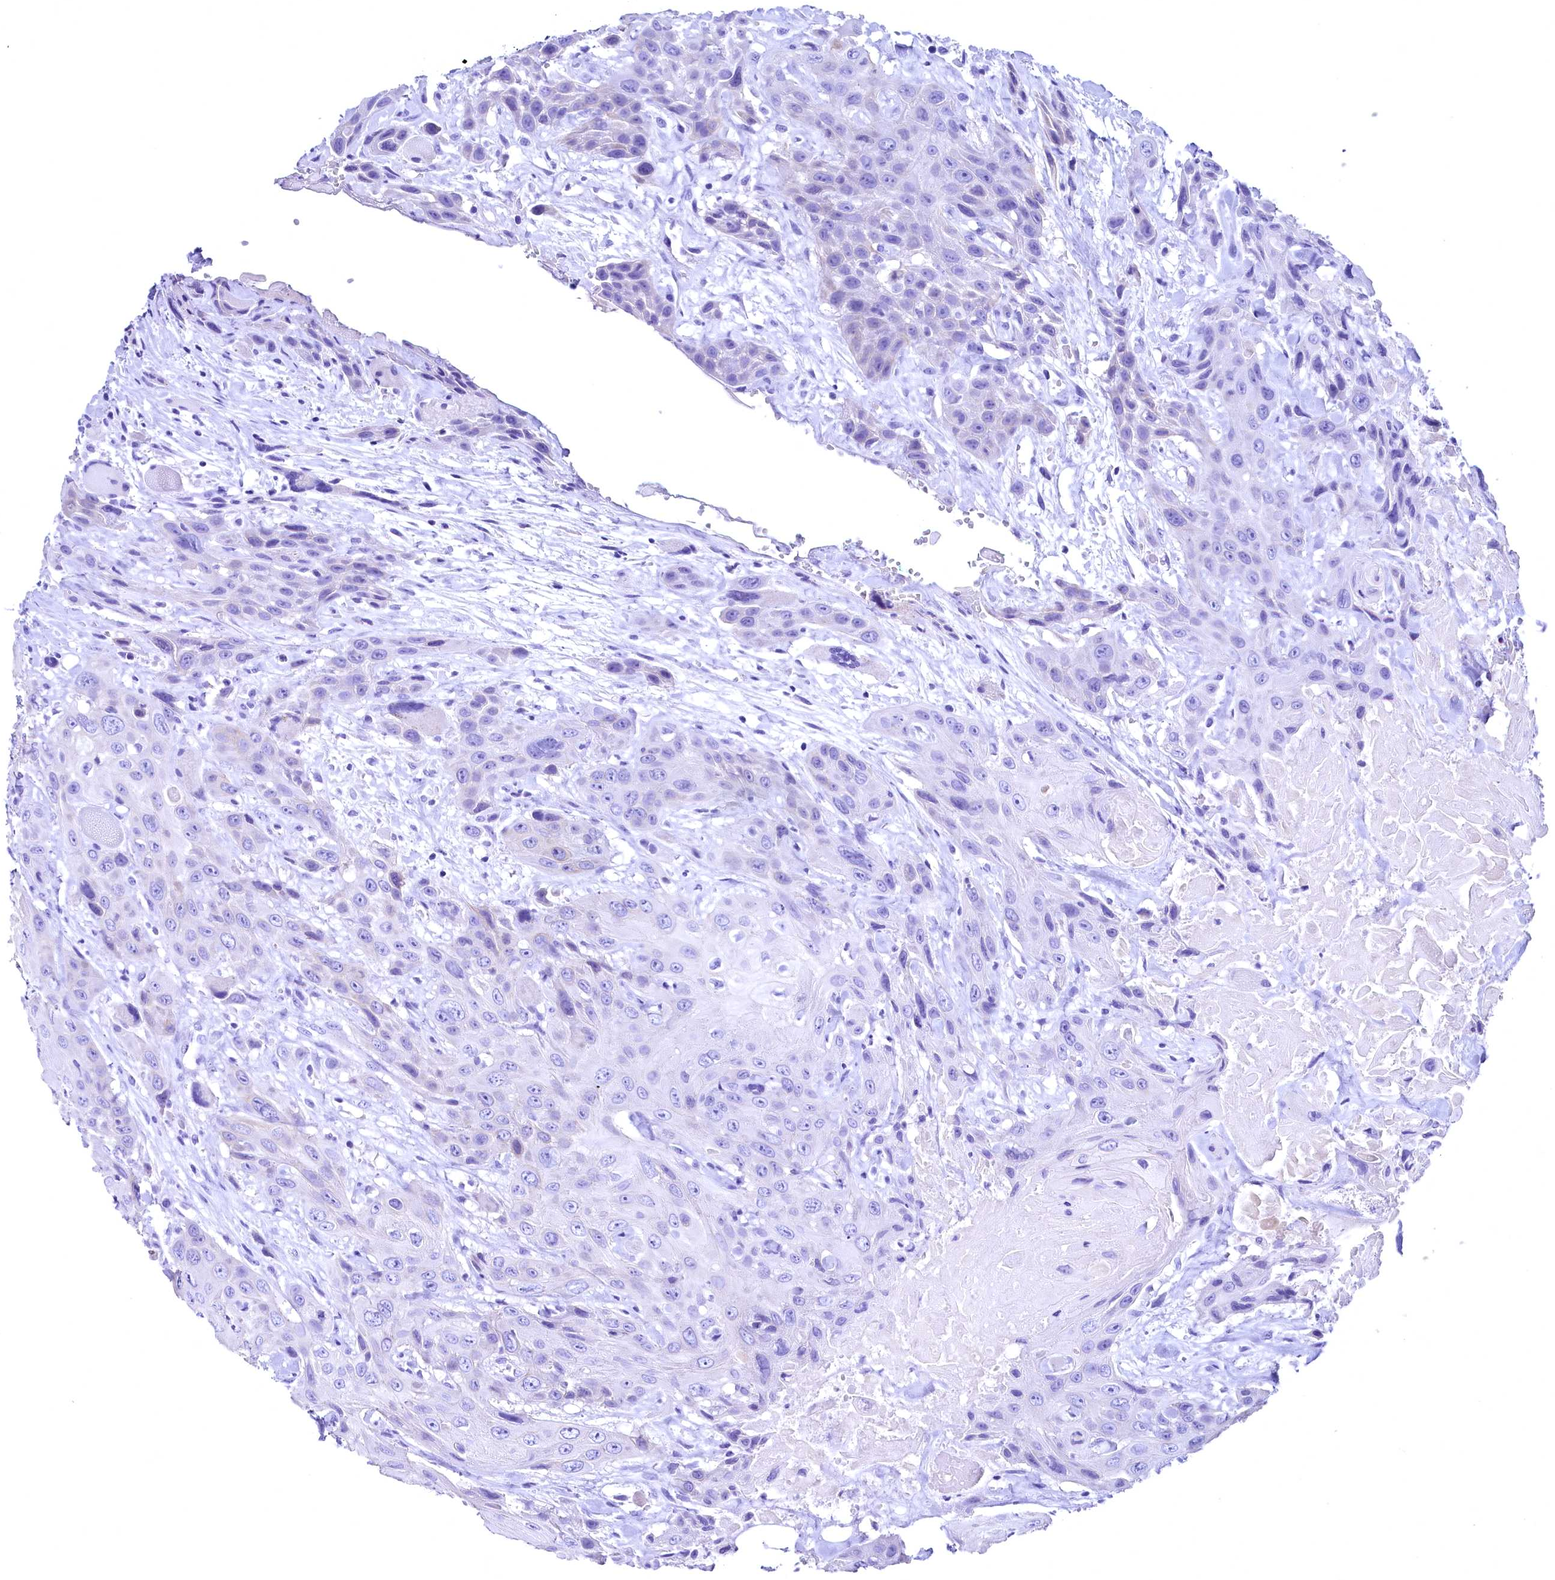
{"staining": {"intensity": "negative", "quantity": "none", "location": "none"}, "tissue": "head and neck cancer", "cell_type": "Tumor cells", "image_type": "cancer", "snomed": [{"axis": "morphology", "description": "Squamous cell carcinoma, NOS"}, {"axis": "topography", "description": "Head-Neck"}], "caption": "High power microscopy histopathology image of an immunohistochemistry photomicrograph of head and neck squamous cell carcinoma, revealing no significant positivity in tumor cells.", "gene": "SKIDA1", "patient": {"sex": "male", "age": 81}}